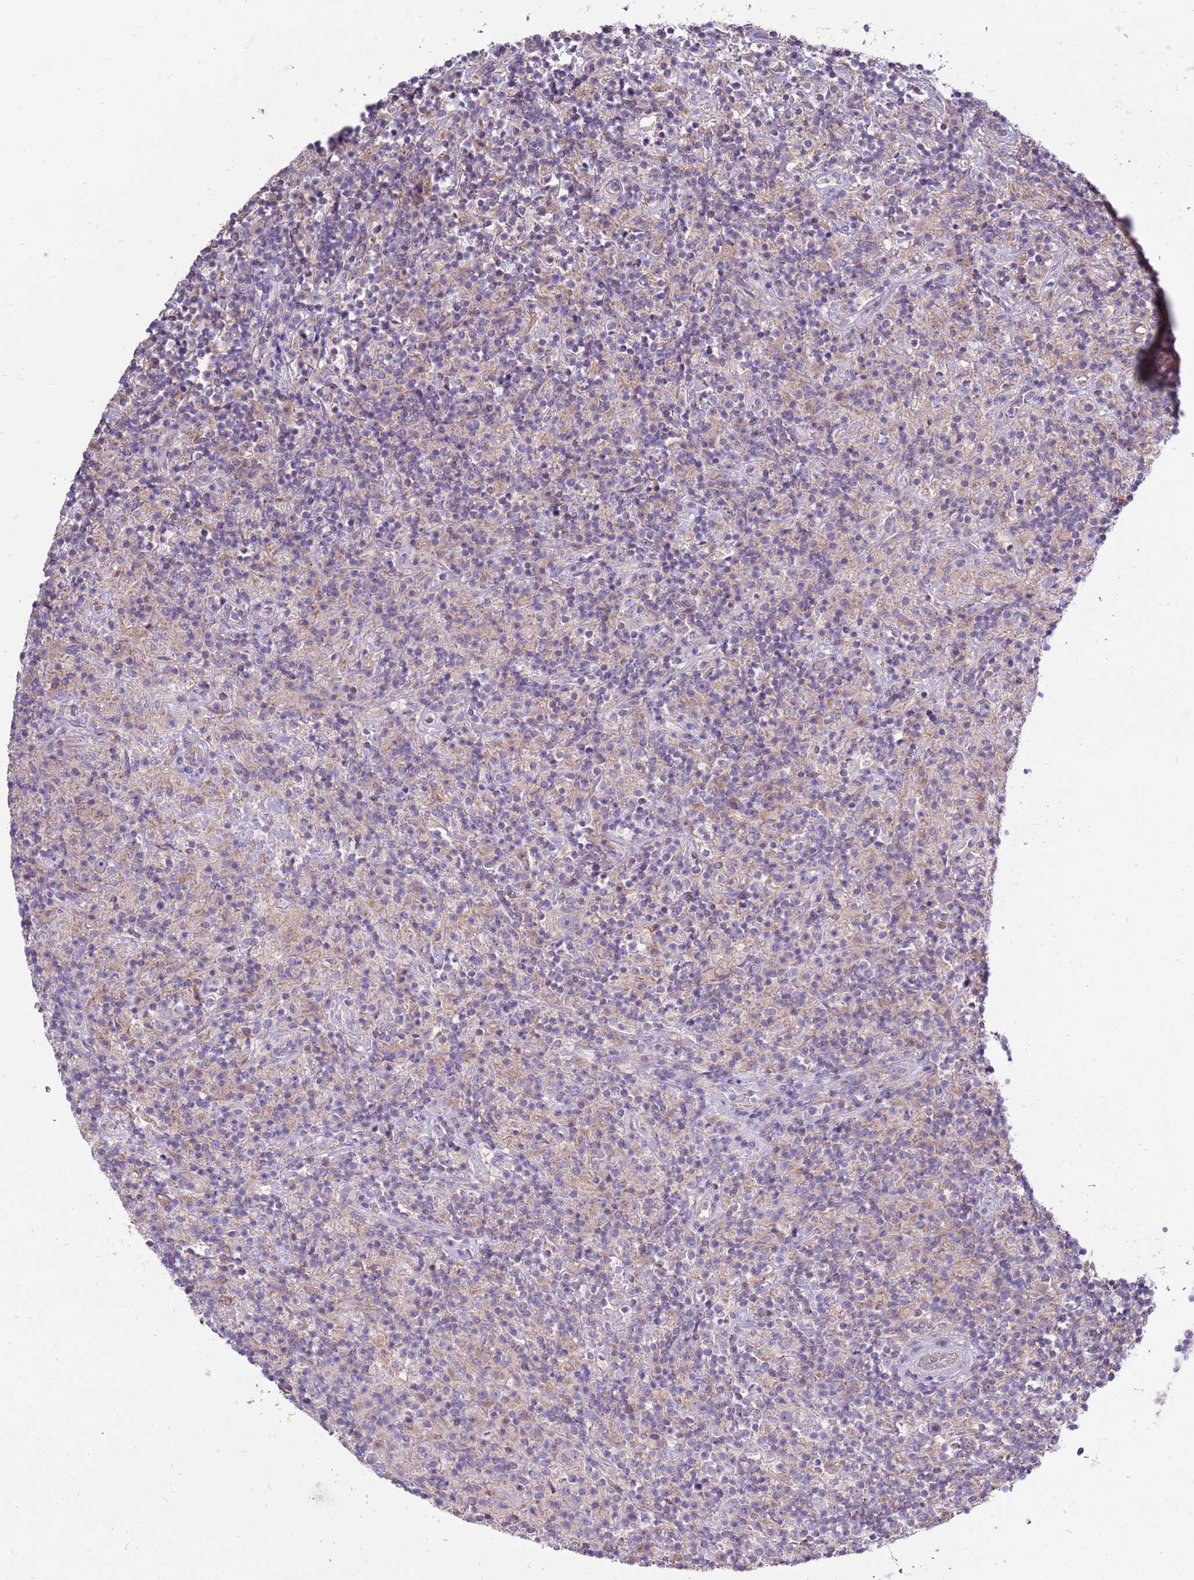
{"staining": {"intensity": "negative", "quantity": "none", "location": "none"}, "tissue": "lymphoma", "cell_type": "Tumor cells", "image_type": "cancer", "snomed": [{"axis": "morphology", "description": "Hodgkin's disease, NOS"}, {"axis": "topography", "description": "Lymph node"}], "caption": "Protein analysis of lymphoma exhibits no significant staining in tumor cells.", "gene": "TRAPPC4", "patient": {"sex": "male", "age": 70}}